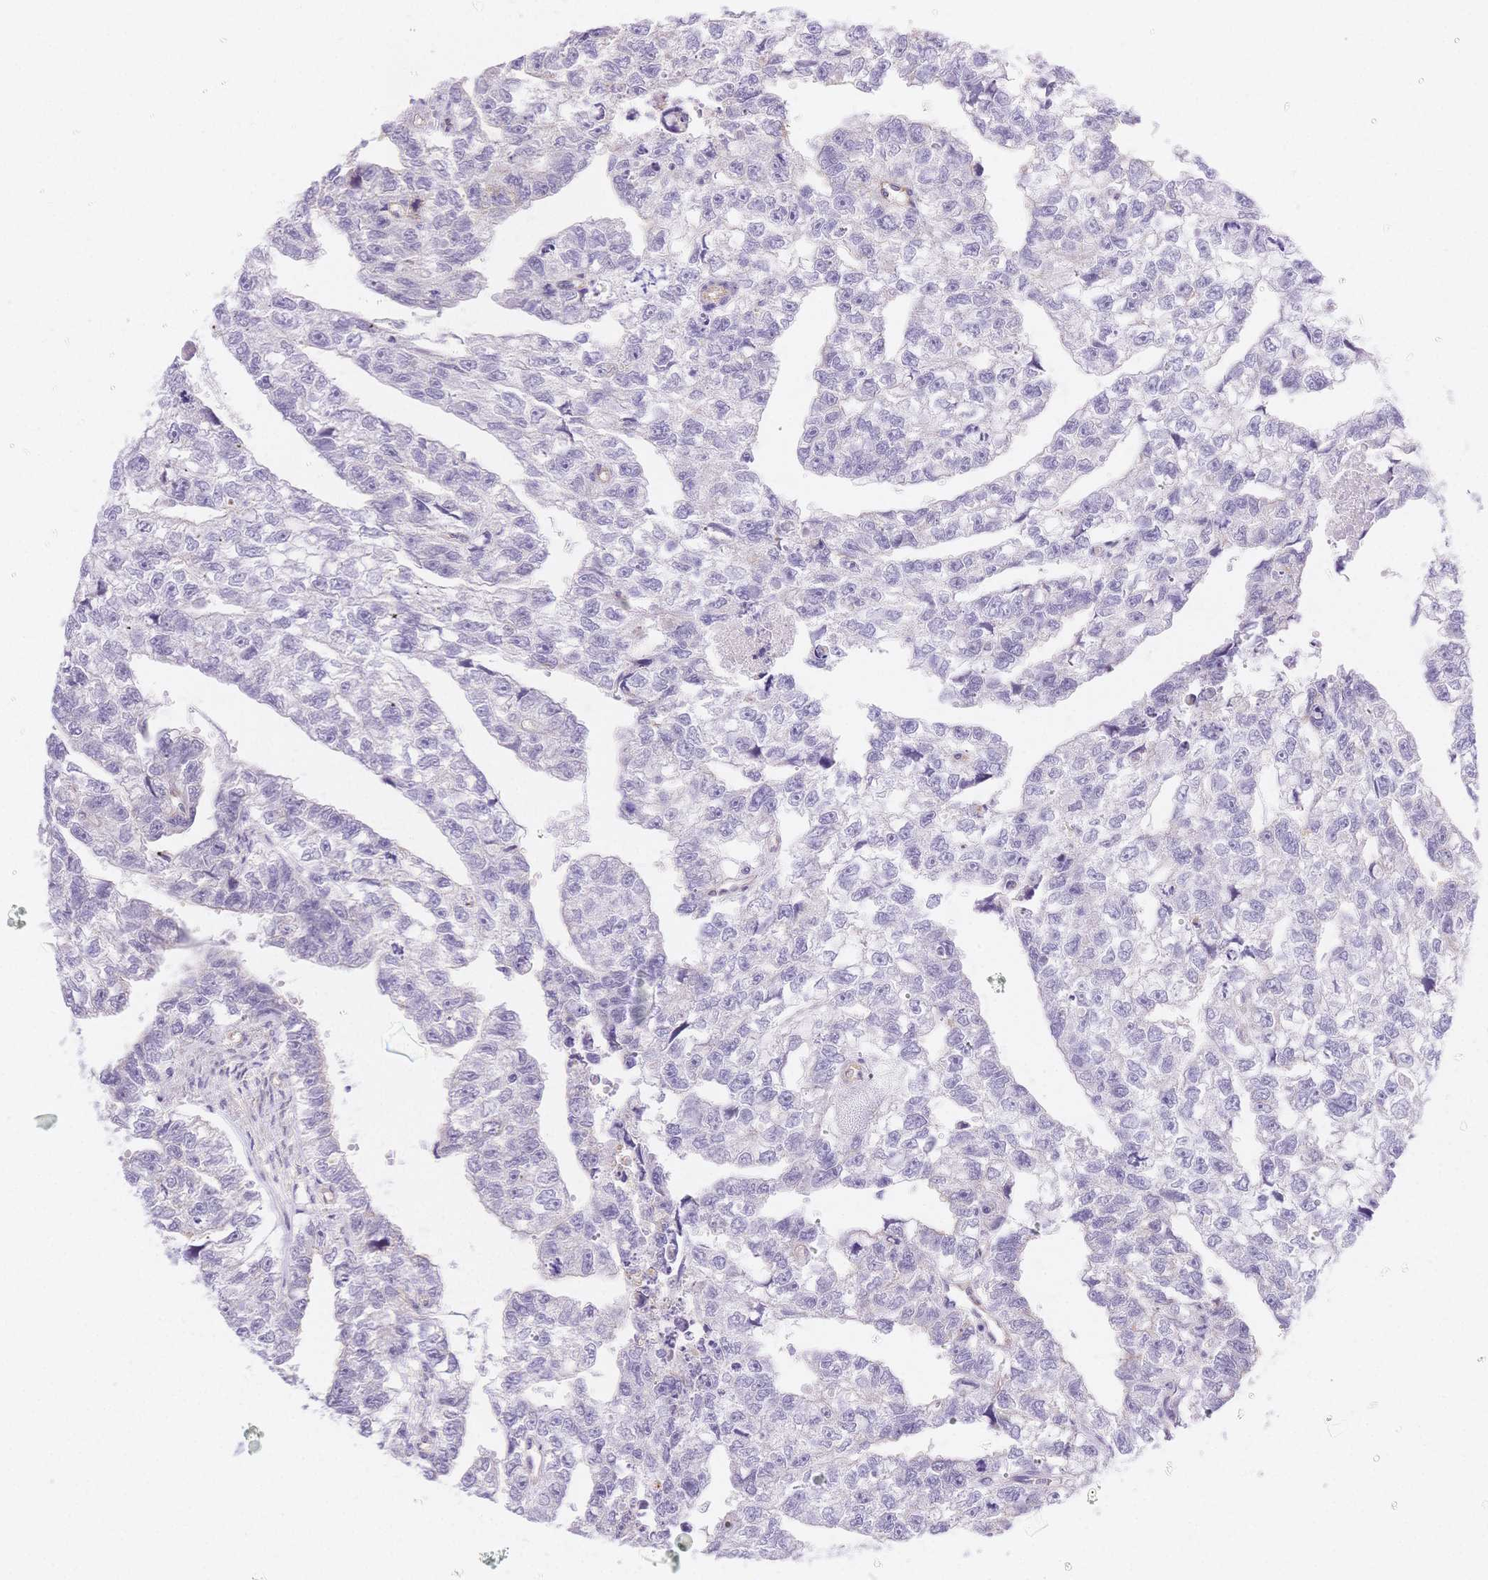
{"staining": {"intensity": "negative", "quantity": "none", "location": "none"}, "tissue": "testis cancer", "cell_type": "Tumor cells", "image_type": "cancer", "snomed": [{"axis": "morphology", "description": "Carcinoma, Embryonal, NOS"}, {"axis": "morphology", "description": "Teratoma, malignant, NOS"}, {"axis": "topography", "description": "Testis"}], "caption": "A high-resolution histopathology image shows immunohistochemistry (IHC) staining of testis embryonal carcinoma, which exhibits no significant expression in tumor cells.", "gene": "CSN1S1", "patient": {"sex": "male", "age": 44}}